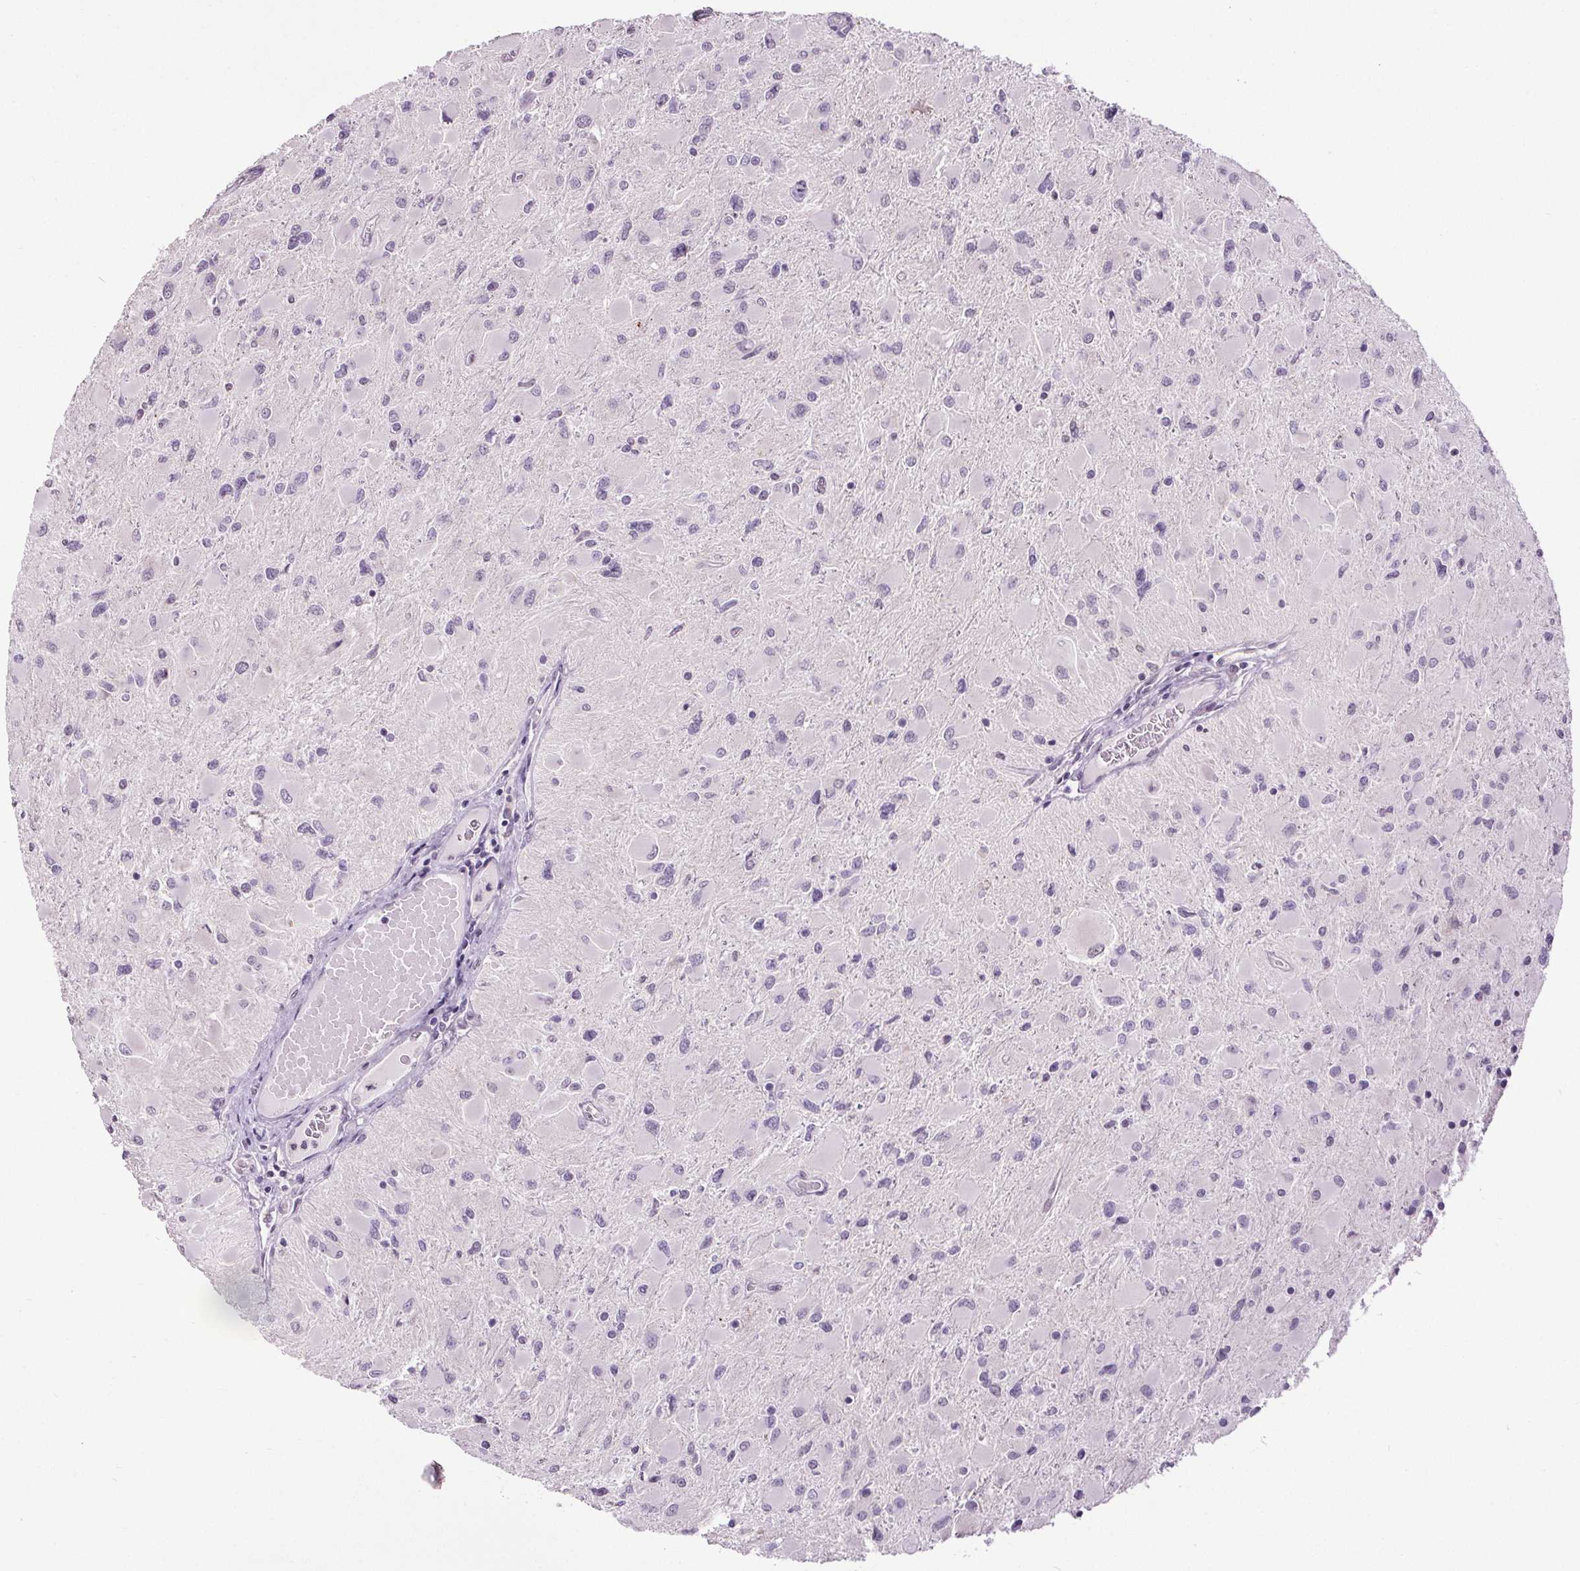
{"staining": {"intensity": "negative", "quantity": "none", "location": "none"}, "tissue": "glioma", "cell_type": "Tumor cells", "image_type": "cancer", "snomed": [{"axis": "morphology", "description": "Glioma, malignant, High grade"}, {"axis": "topography", "description": "Cerebral cortex"}], "caption": "The histopathology image shows no significant expression in tumor cells of glioma.", "gene": "SLC2A9", "patient": {"sex": "female", "age": 36}}